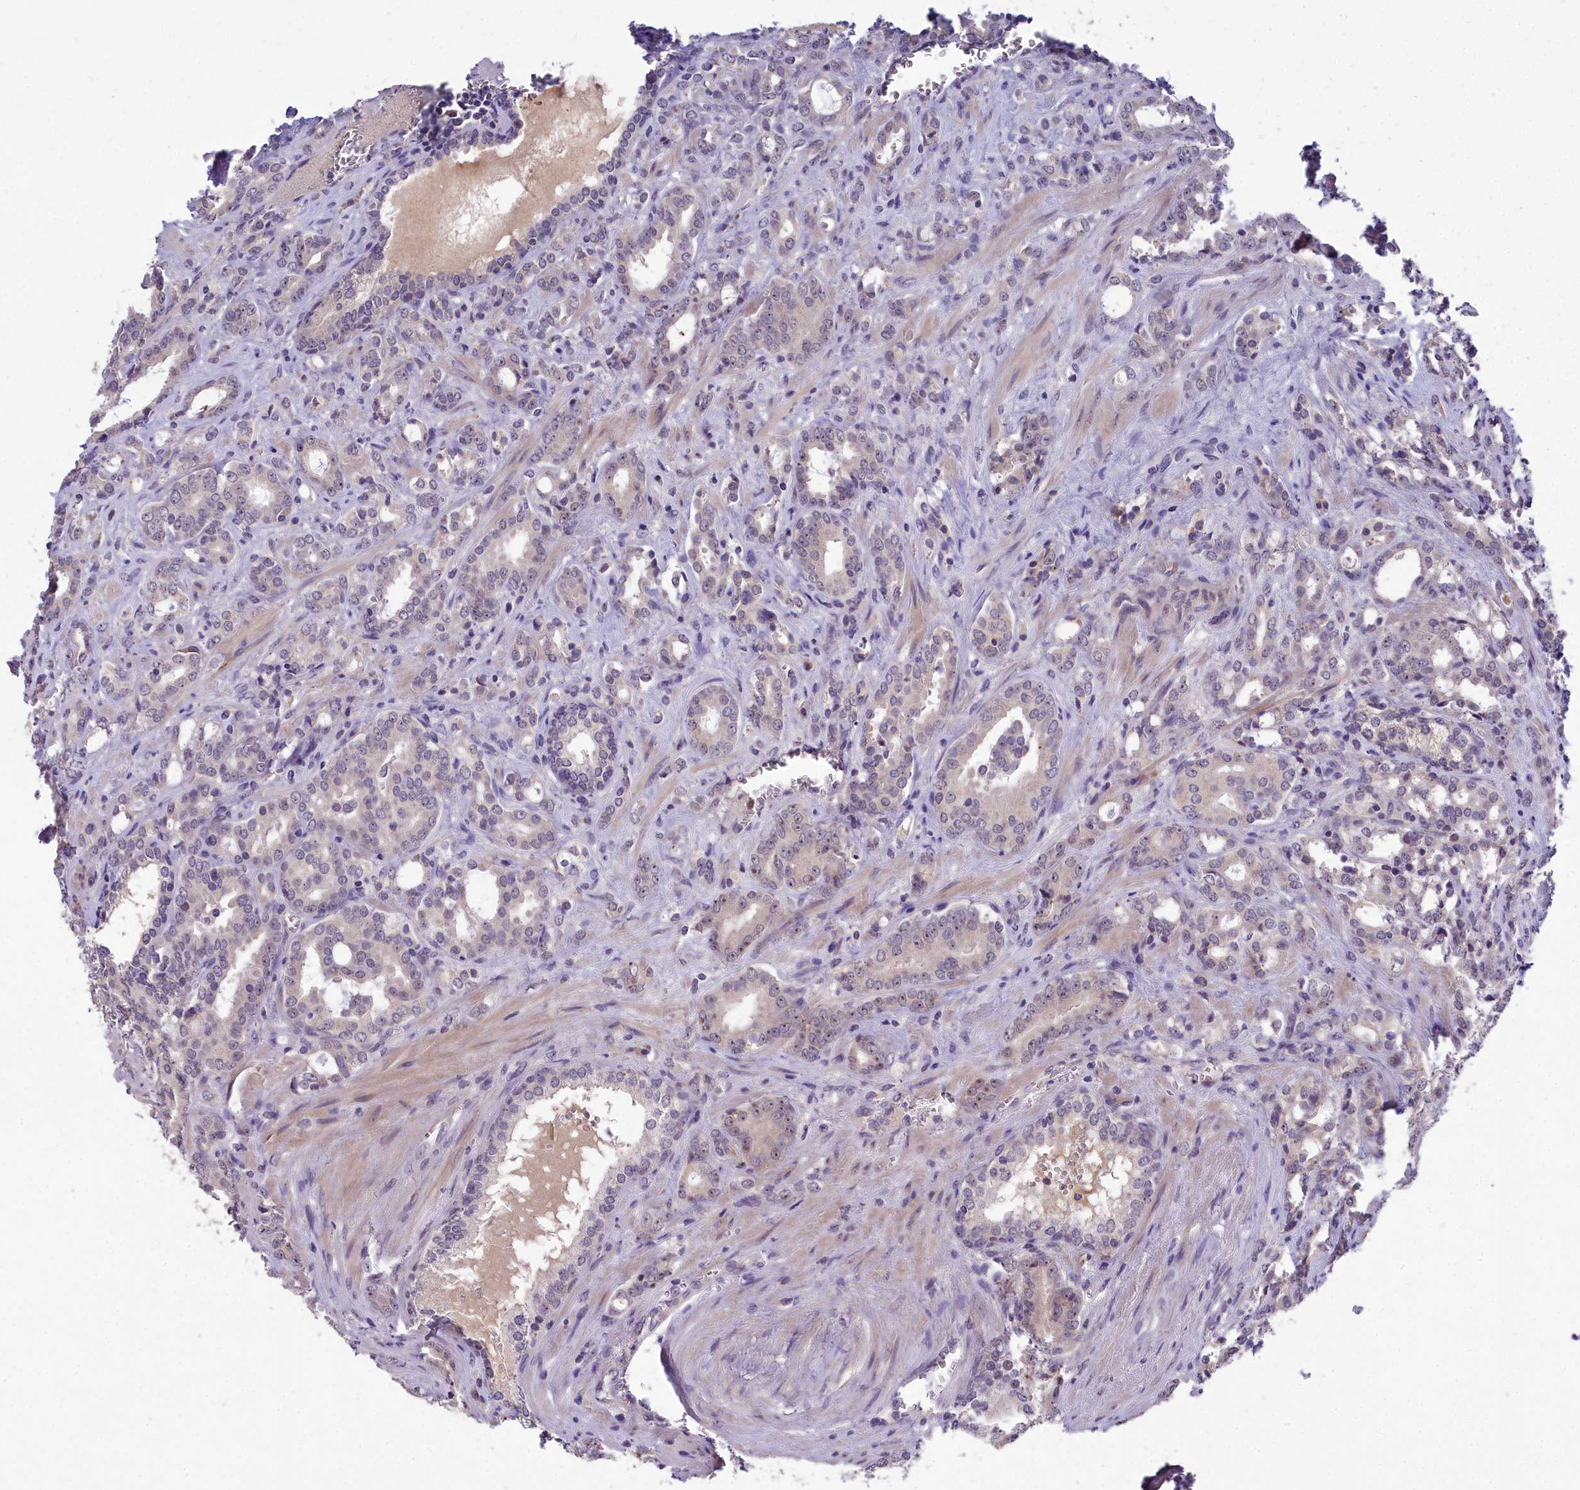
{"staining": {"intensity": "moderate", "quantity": "<25%", "location": "nuclear"}, "tissue": "prostate cancer", "cell_type": "Tumor cells", "image_type": "cancer", "snomed": [{"axis": "morphology", "description": "Adenocarcinoma, High grade"}, {"axis": "topography", "description": "Prostate"}], "caption": "Protein staining by IHC demonstrates moderate nuclear expression in about <25% of tumor cells in prostate cancer.", "gene": "ZNF333", "patient": {"sex": "male", "age": 72}}